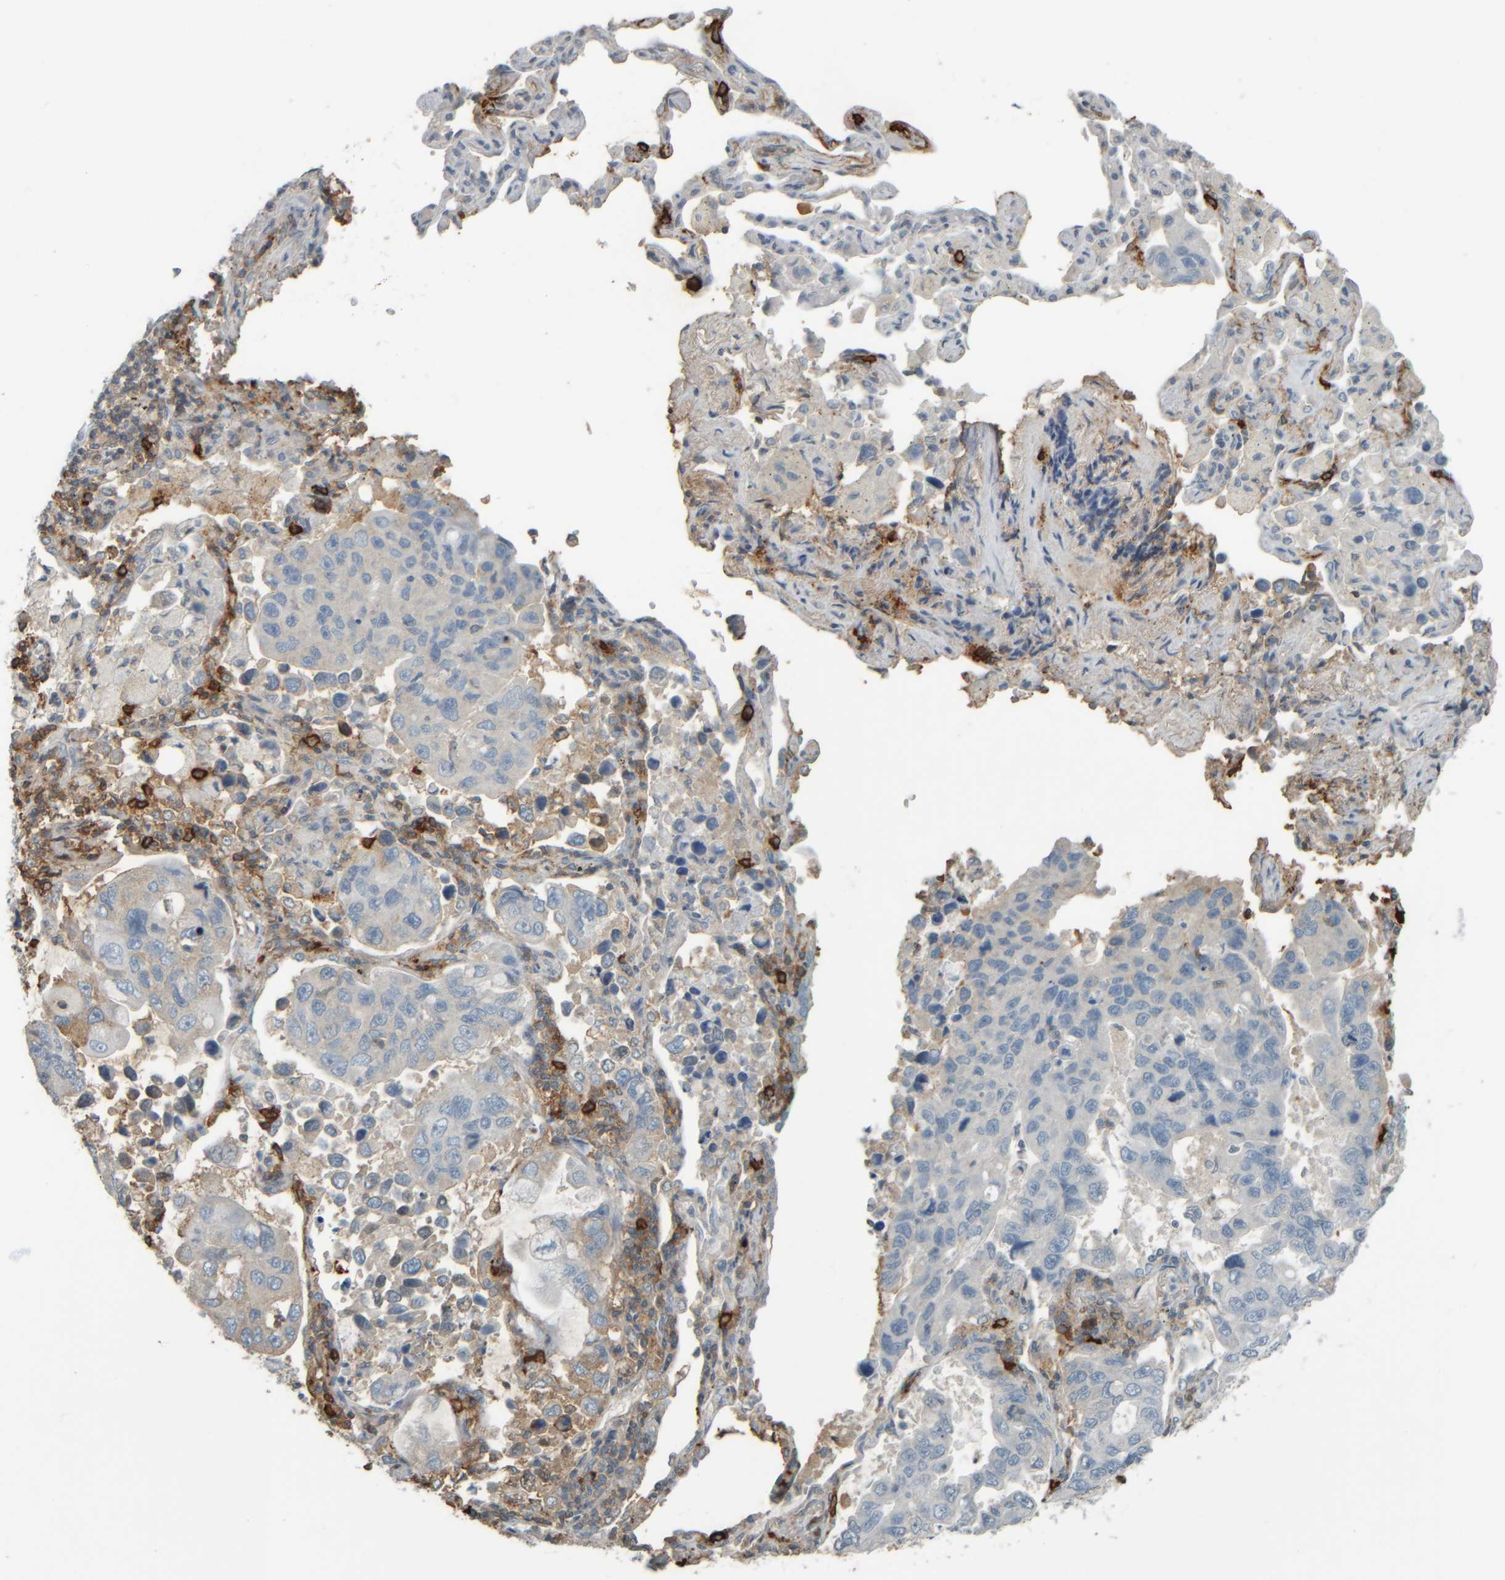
{"staining": {"intensity": "weak", "quantity": "<25%", "location": "cytoplasmic/membranous"}, "tissue": "lung cancer", "cell_type": "Tumor cells", "image_type": "cancer", "snomed": [{"axis": "morphology", "description": "Adenocarcinoma, NOS"}, {"axis": "topography", "description": "Lung"}], "caption": "Immunohistochemistry (IHC) histopathology image of lung cancer stained for a protein (brown), which shows no staining in tumor cells.", "gene": "TPSAB1", "patient": {"sex": "male", "age": 64}}